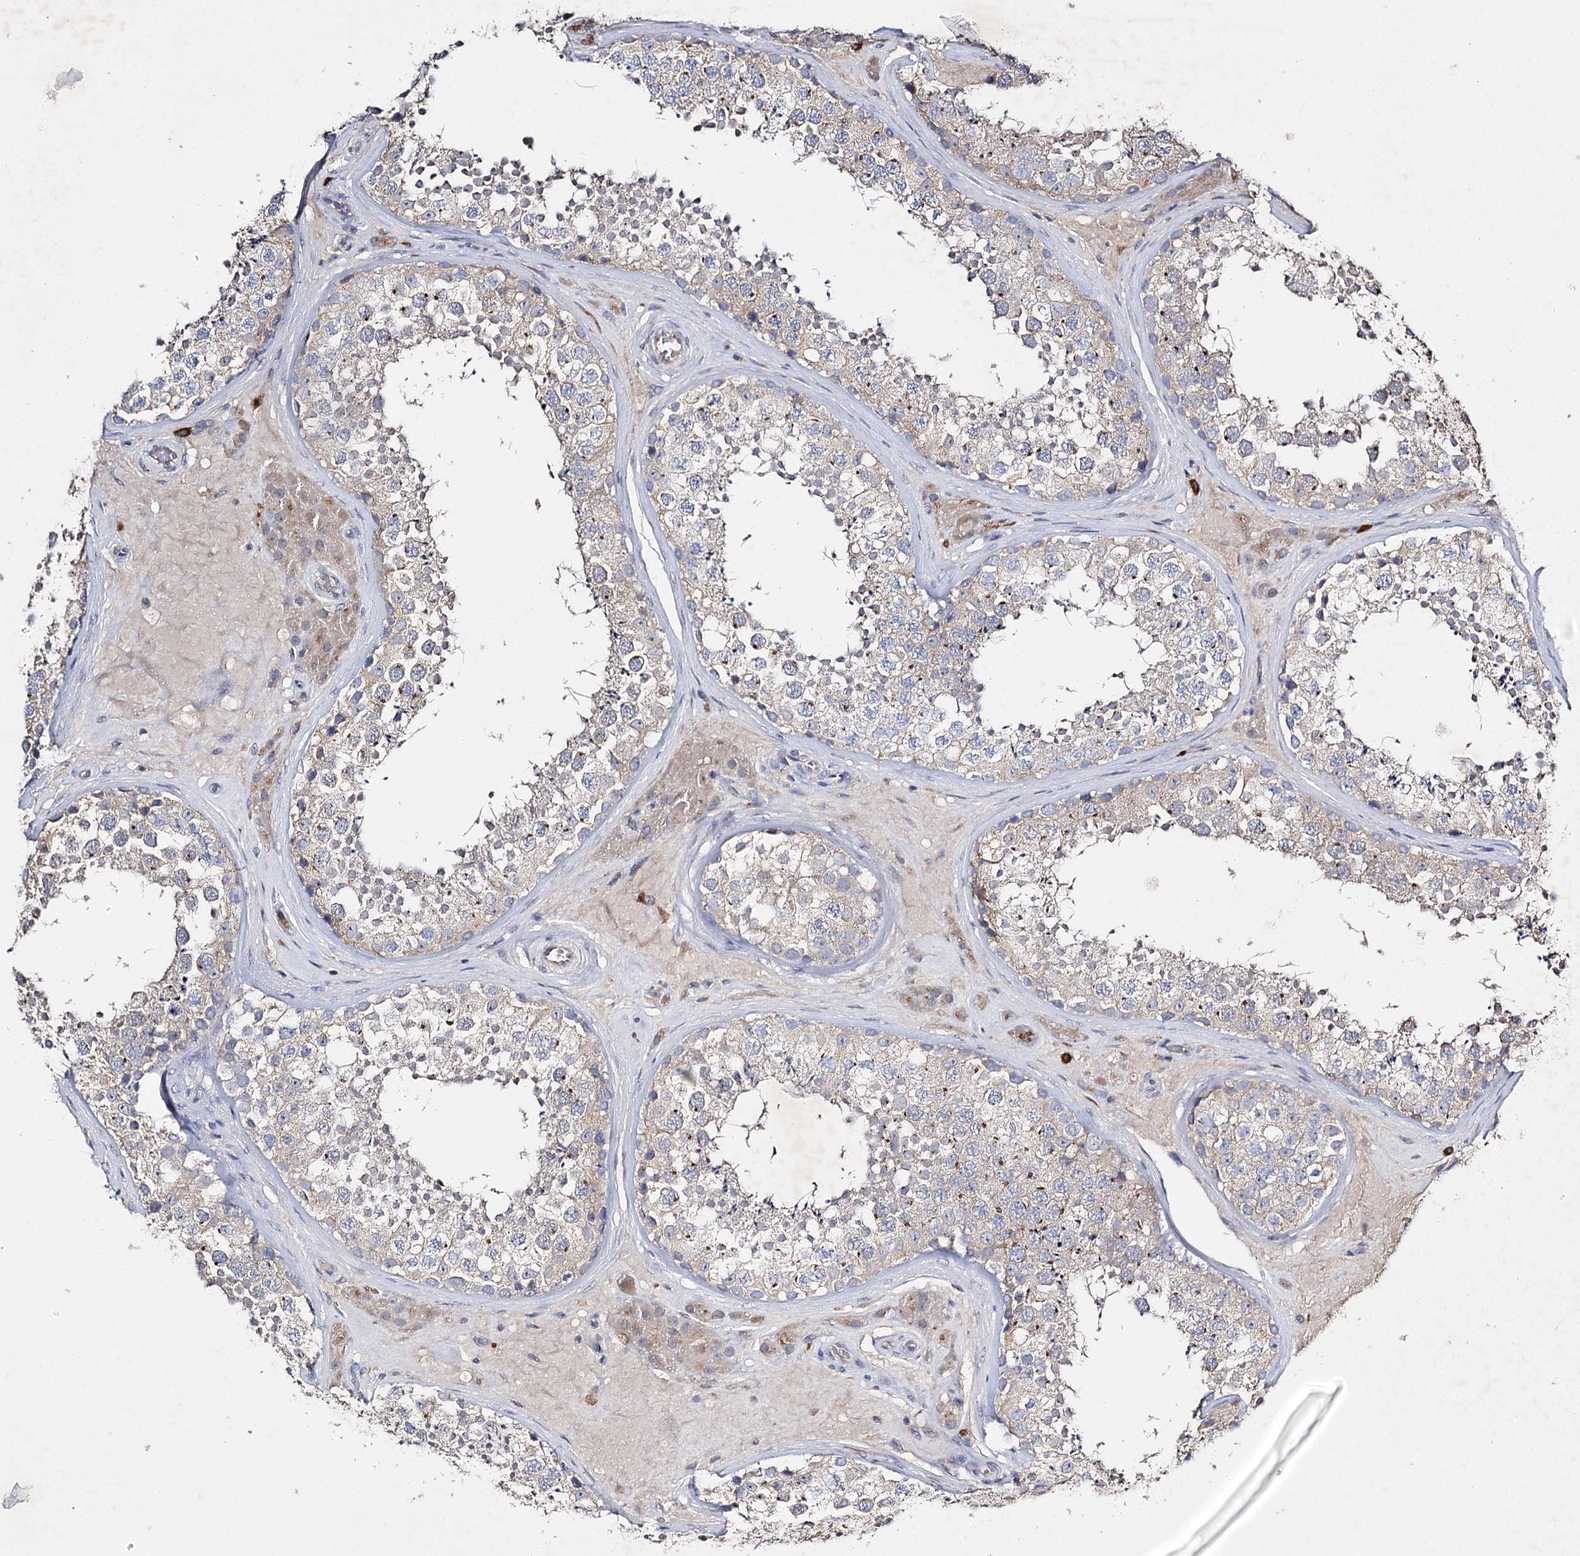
{"staining": {"intensity": "weak", "quantity": "25%-75%", "location": "cytoplasmic/membranous"}, "tissue": "testis", "cell_type": "Cells in seminiferous ducts", "image_type": "normal", "snomed": [{"axis": "morphology", "description": "Normal tissue, NOS"}, {"axis": "topography", "description": "Testis"}], "caption": "This image demonstrates unremarkable testis stained with immunohistochemistry (IHC) to label a protein in brown. The cytoplasmic/membranous of cells in seminiferous ducts show weak positivity for the protein. Nuclei are counter-stained blue.", "gene": "IL1RAP", "patient": {"sex": "male", "age": 46}}